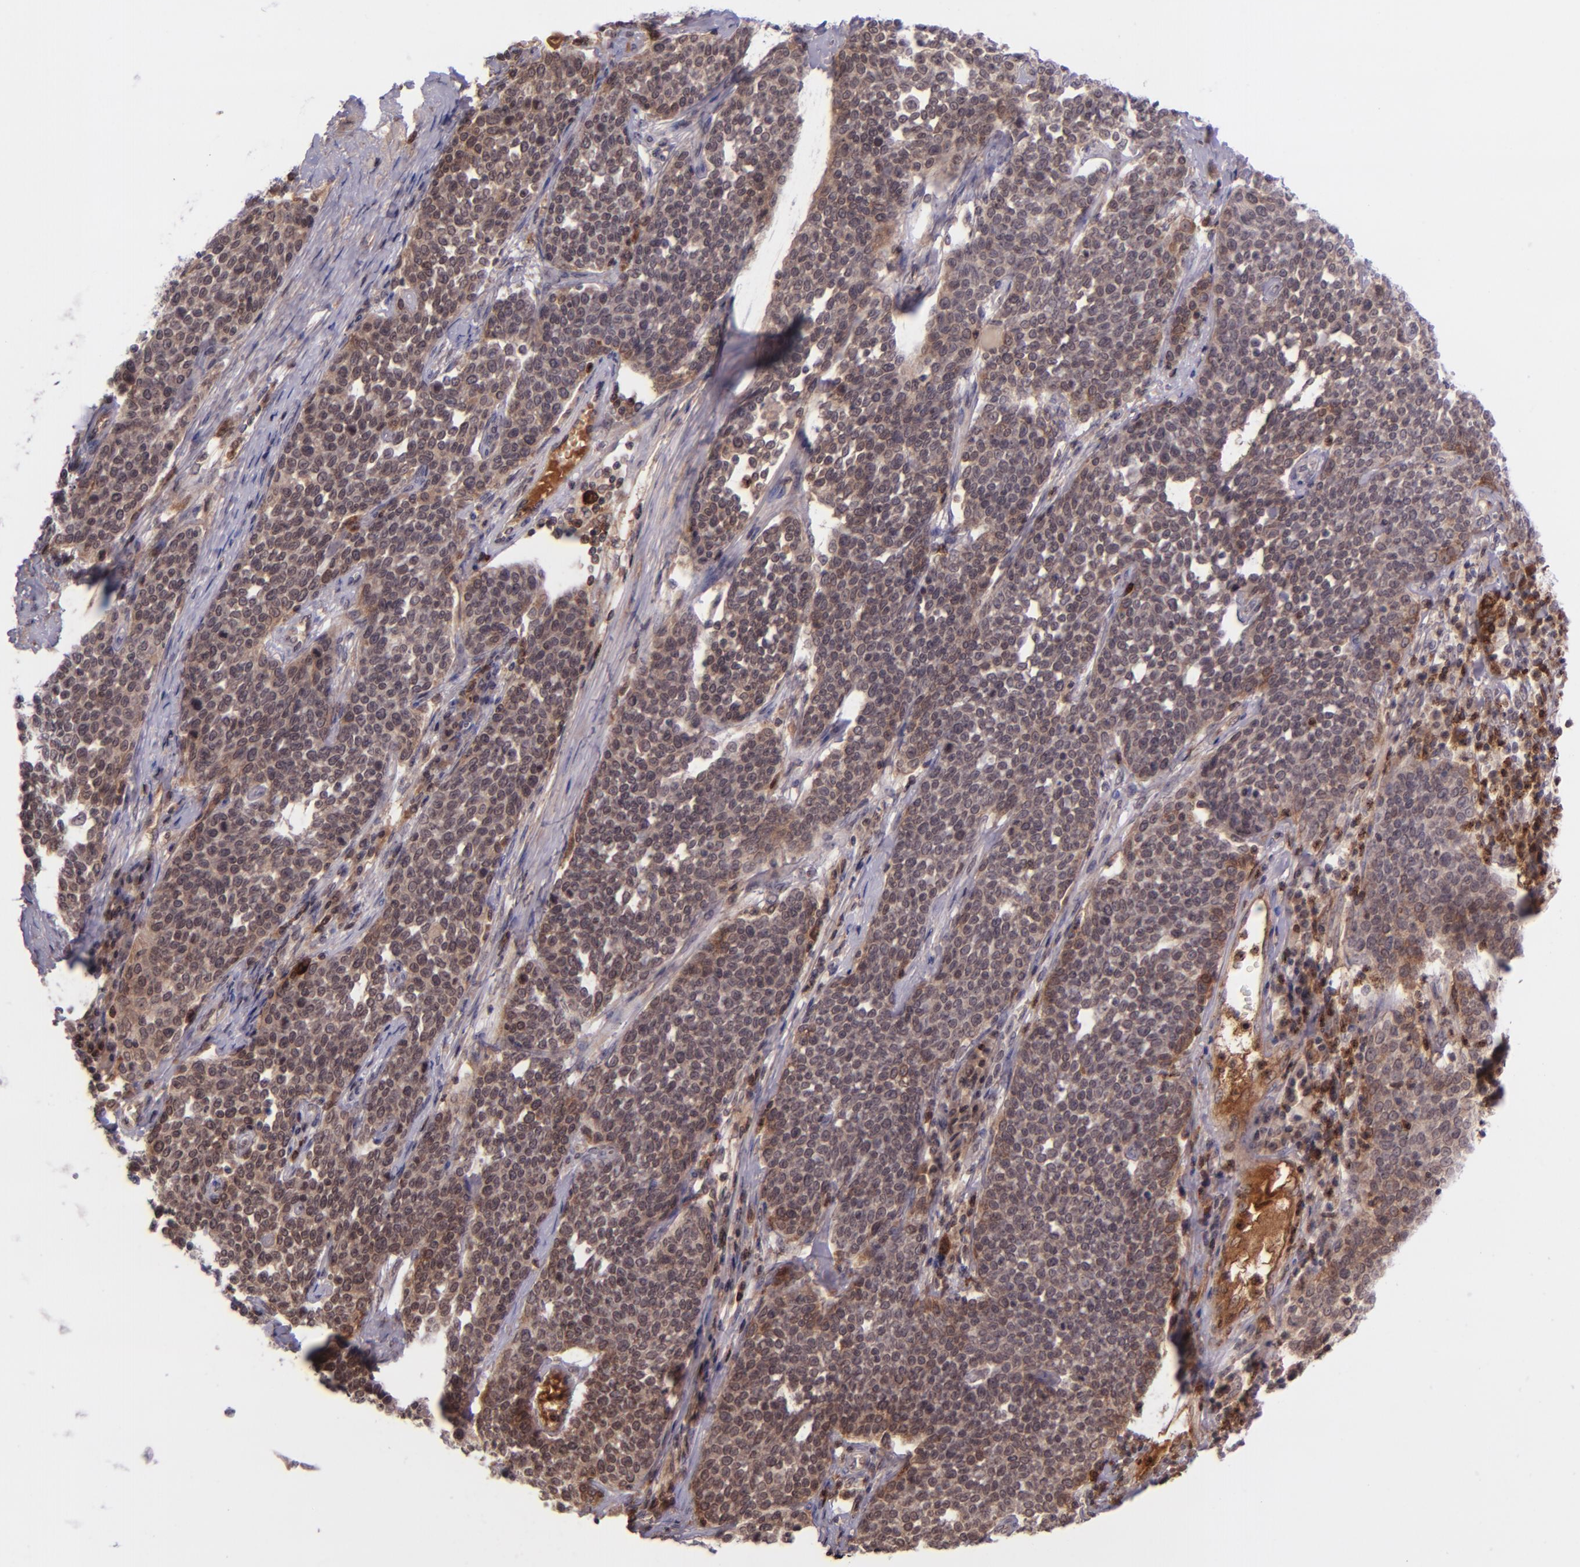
{"staining": {"intensity": "moderate", "quantity": ">75%", "location": "cytoplasmic/membranous"}, "tissue": "cervical cancer", "cell_type": "Tumor cells", "image_type": "cancer", "snomed": [{"axis": "morphology", "description": "Squamous cell carcinoma, NOS"}, {"axis": "topography", "description": "Cervix"}], "caption": "Cervical cancer (squamous cell carcinoma) tissue displays moderate cytoplasmic/membranous positivity in about >75% of tumor cells", "gene": "SELL", "patient": {"sex": "female", "age": 34}}